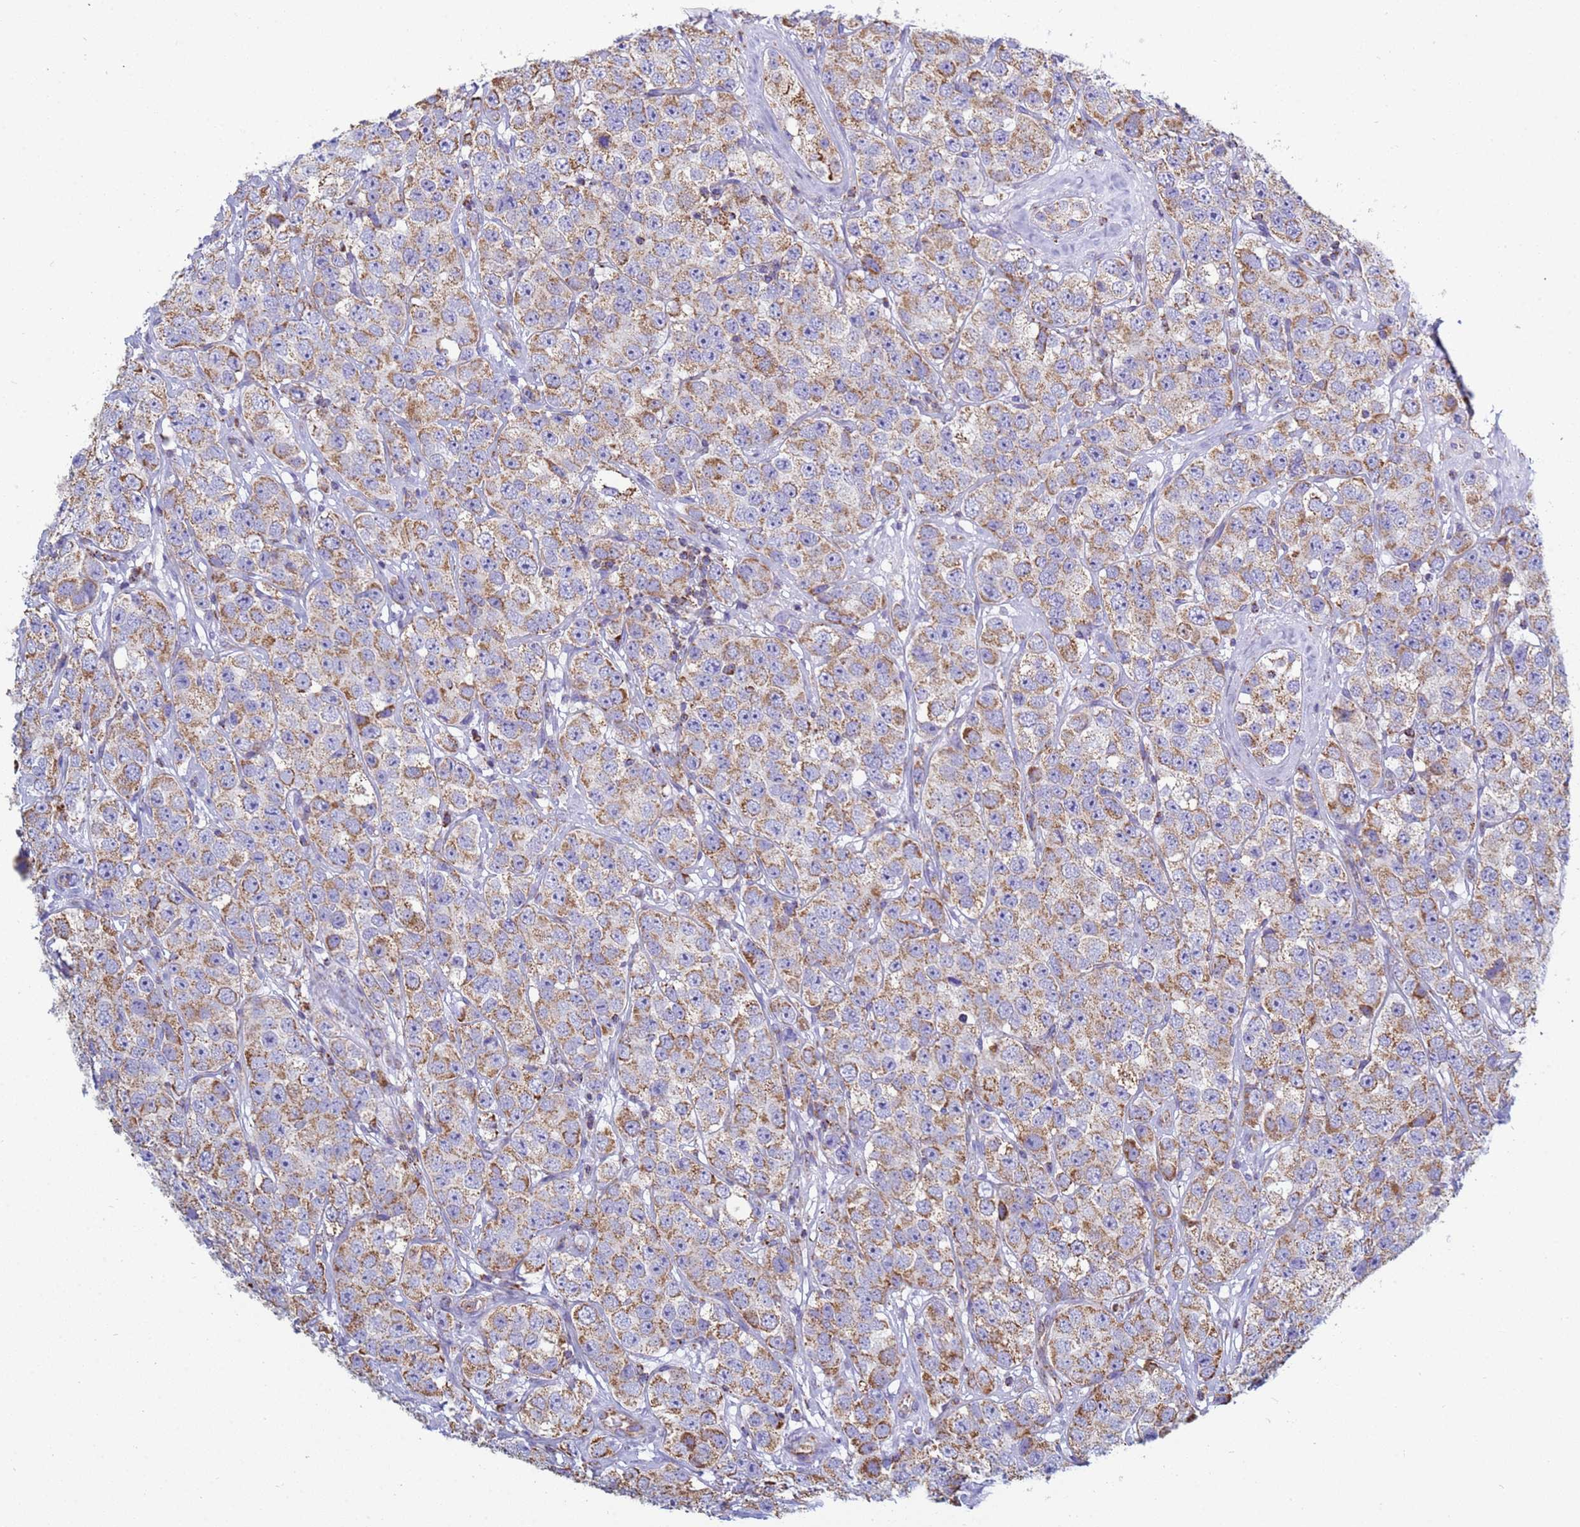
{"staining": {"intensity": "moderate", "quantity": ">75%", "location": "cytoplasmic/membranous"}, "tissue": "testis cancer", "cell_type": "Tumor cells", "image_type": "cancer", "snomed": [{"axis": "morphology", "description": "Seminoma, NOS"}, {"axis": "topography", "description": "Testis"}], "caption": "Immunohistochemistry (DAB) staining of seminoma (testis) shows moderate cytoplasmic/membranous protein staining in about >75% of tumor cells.", "gene": "COQ4", "patient": {"sex": "male", "age": 28}}